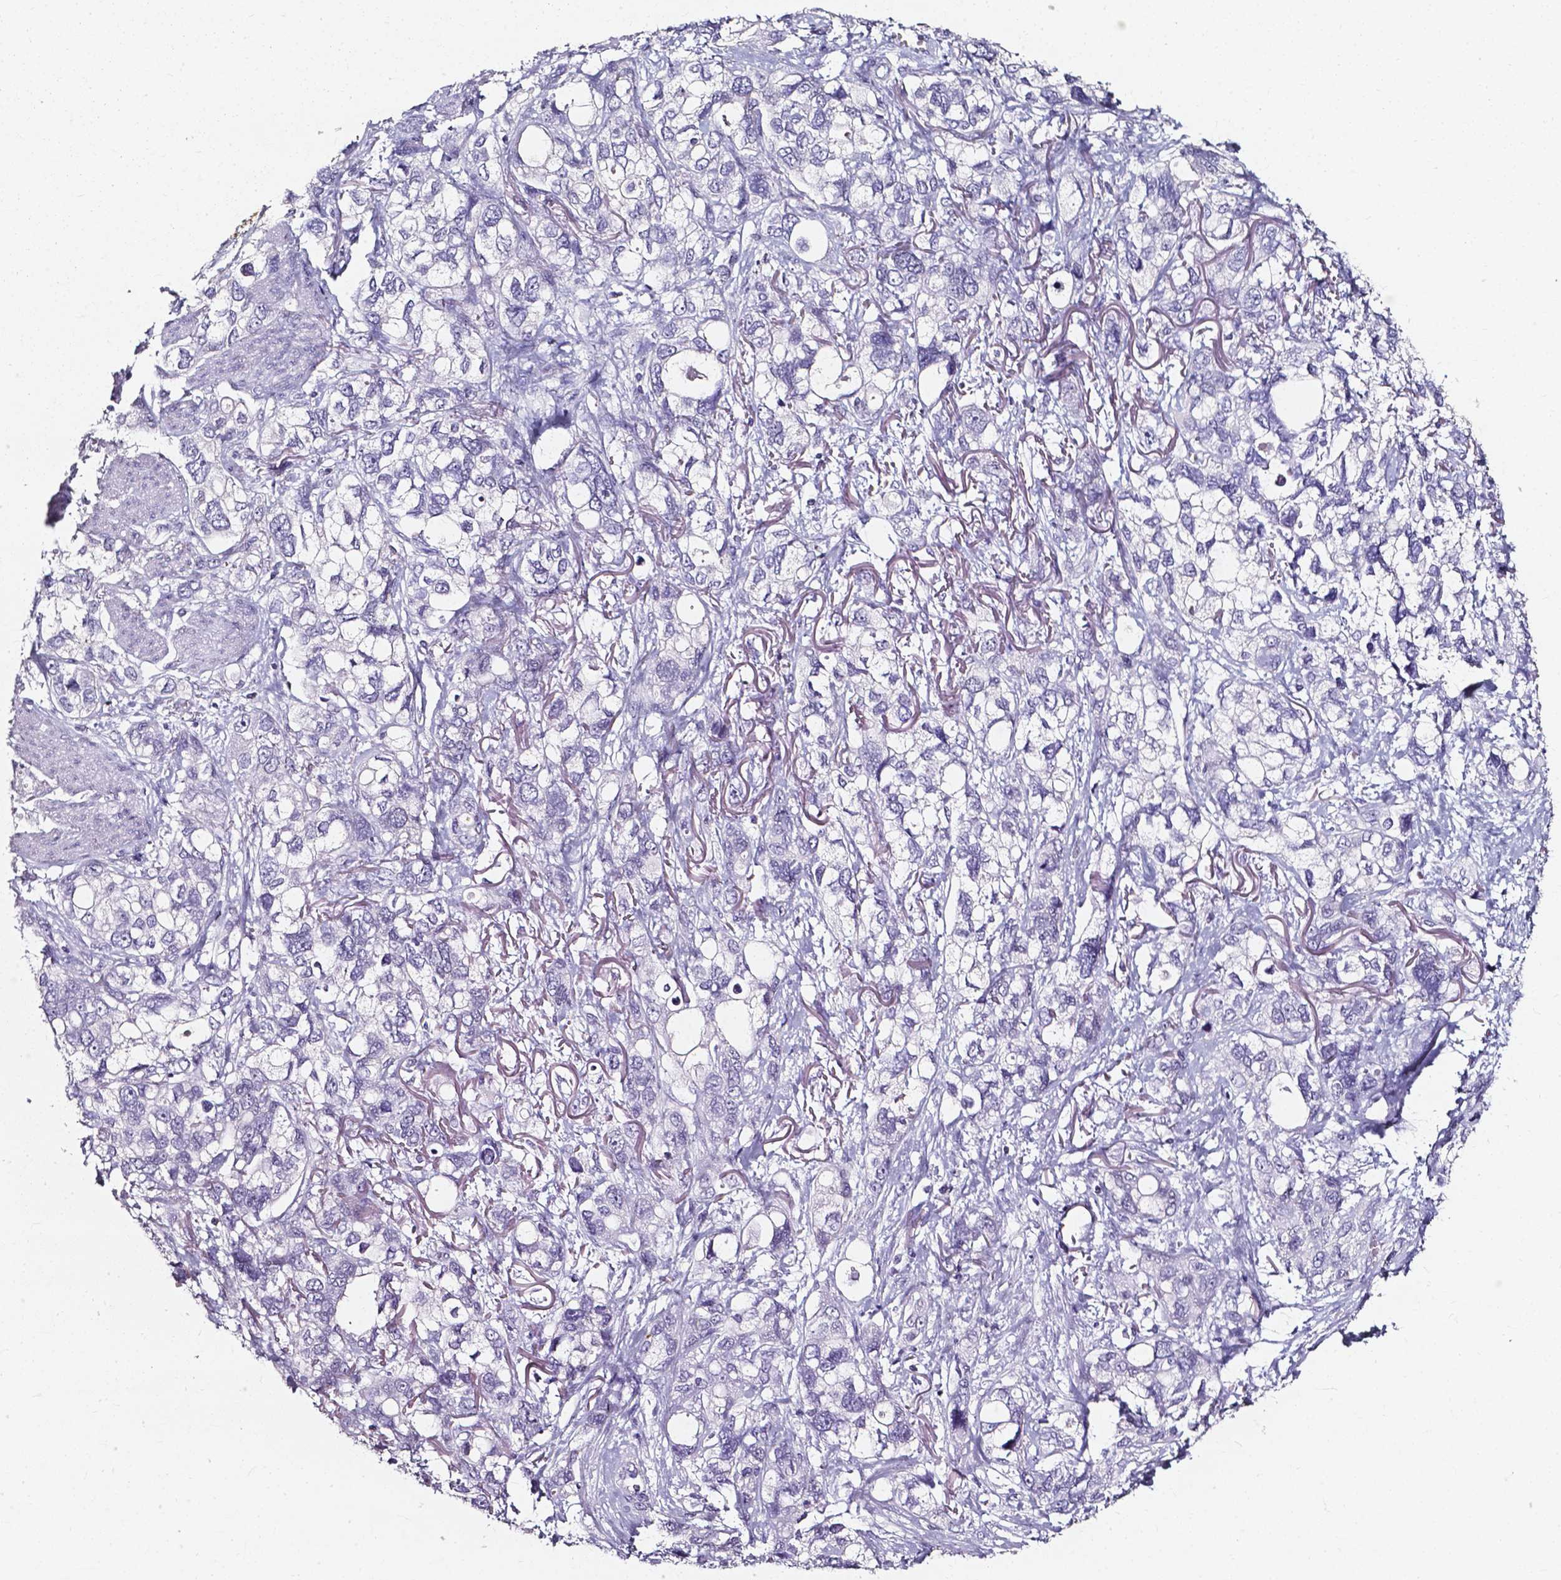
{"staining": {"intensity": "negative", "quantity": "none", "location": "none"}, "tissue": "stomach cancer", "cell_type": "Tumor cells", "image_type": "cancer", "snomed": [{"axis": "morphology", "description": "Adenocarcinoma, NOS"}, {"axis": "topography", "description": "Stomach, upper"}], "caption": "High power microscopy image of an immunohistochemistry image of stomach cancer, revealing no significant positivity in tumor cells.", "gene": "AKR1B10", "patient": {"sex": "female", "age": 81}}